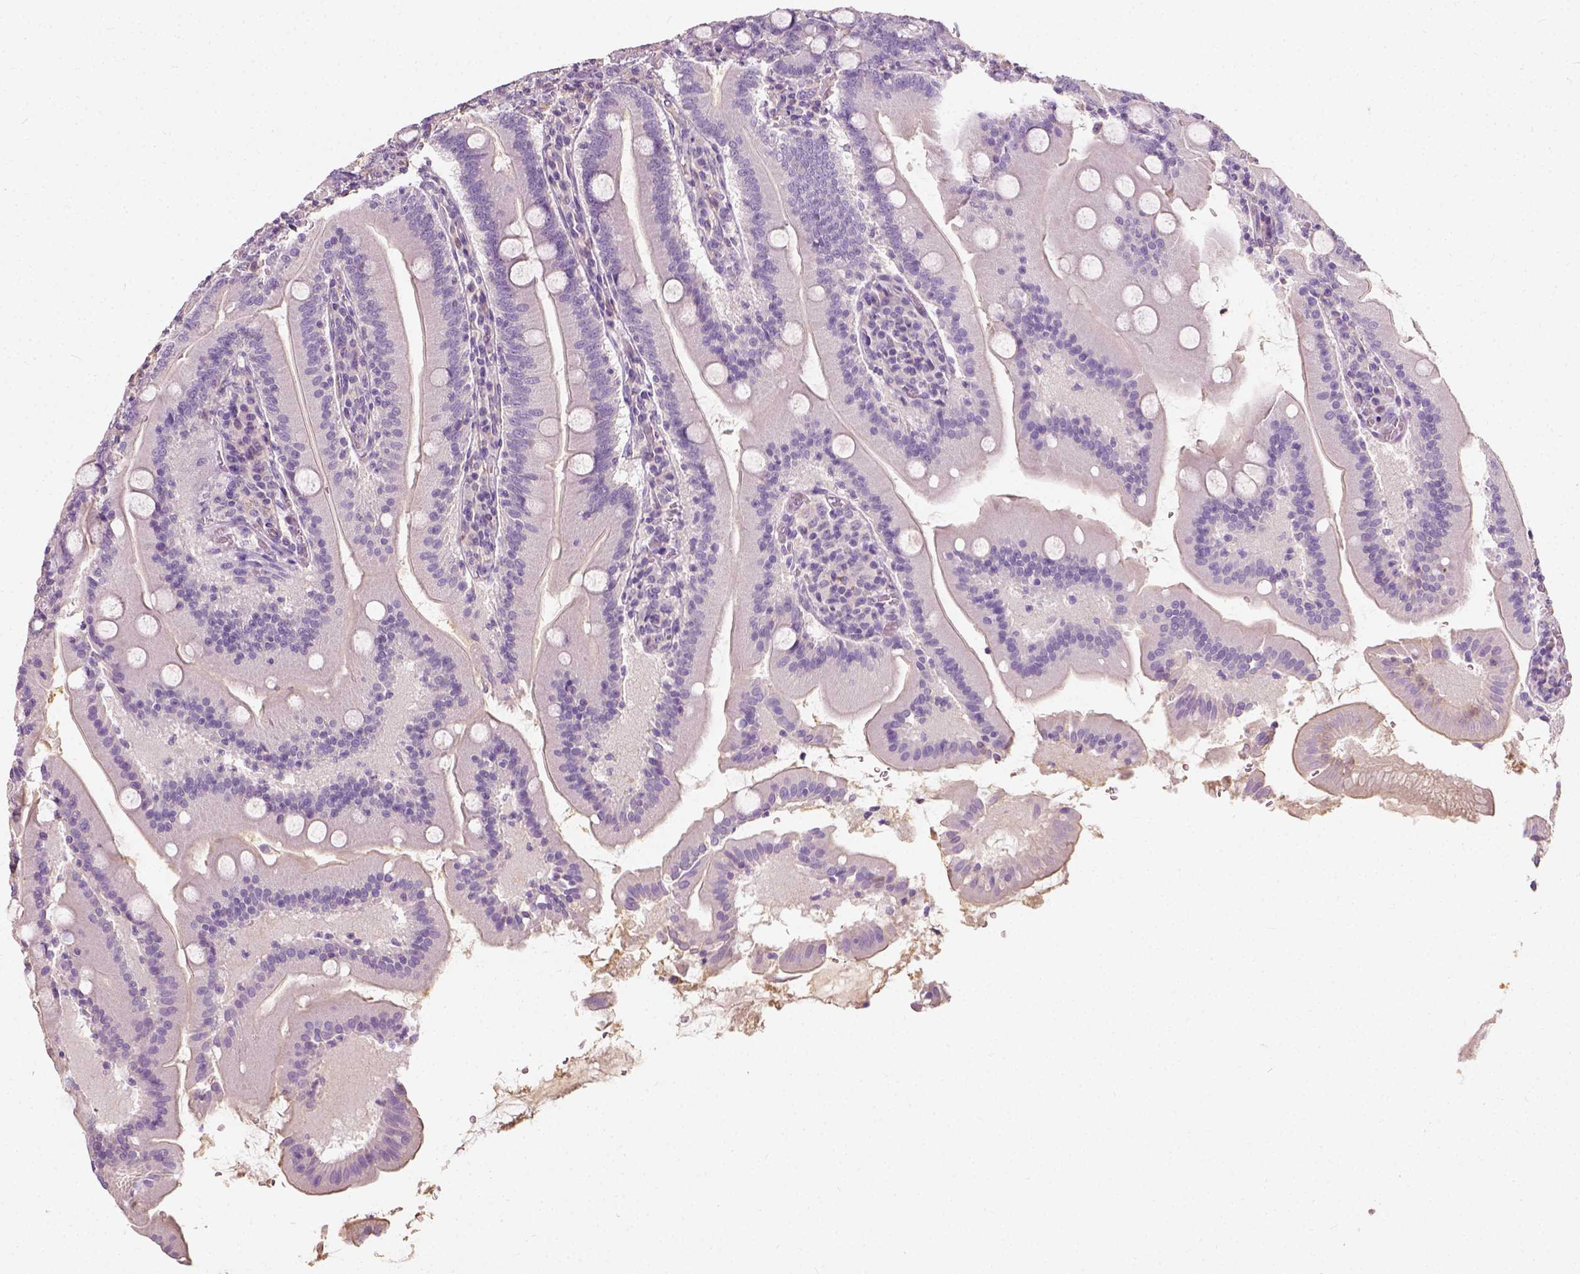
{"staining": {"intensity": "negative", "quantity": "none", "location": "none"}, "tissue": "small intestine", "cell_type": "Glandular cells", "image_type": "normal", "snomed": [{"axis": "morphology", "description": "Normal tissue, NOS"}, {"axis": "topography", "description": "Small intestine"}], "caption": "Glandular cells are negative for protein expression in benign human small intestine. (DAB (3,3'-diaminobenzidine) IHC with hematoxylin counter stain).", "gene": "DHCR24", "patient": {"sex": "male", "age": 37}}